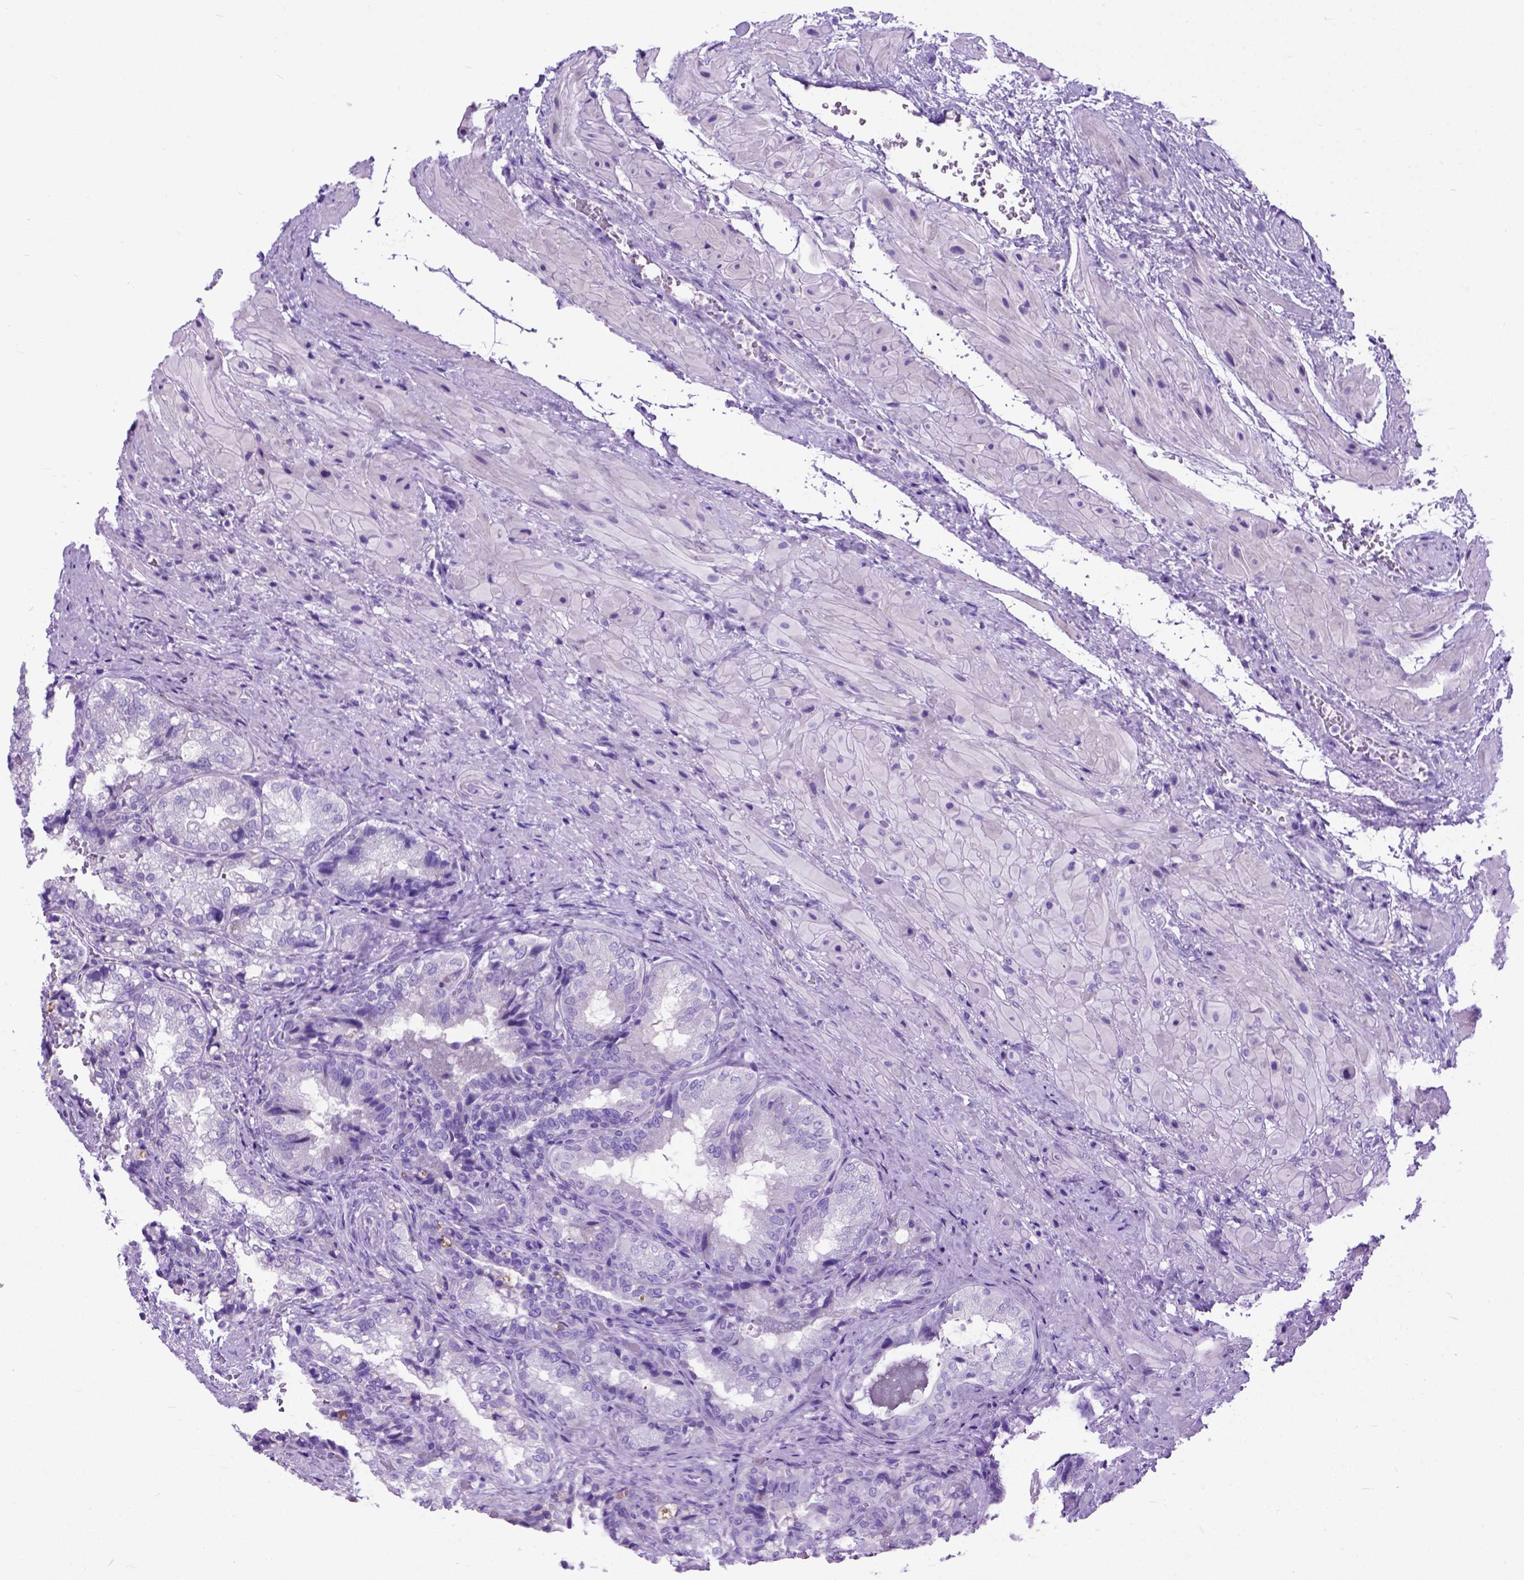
{"staining": {"intensity": "negative", "quantity": "none", "location": "none"}, "tissue": "seminal vesicle", "cell_type": "Glandular cells", "image_type": "normal", "snomed": [{"axis": "morphology", "description": "Normal tissue, NOS"}, {"axis": "topography", "description": "Seminal veicle"}], "caption": "DAB (3,3'-diaminobenzidine) immunohistochemical staining of normal human seminal vesicle displays no significant staining in glandular cells.", "gene": "ODAD3", "patient": {"sex": "male", "age": 57}}